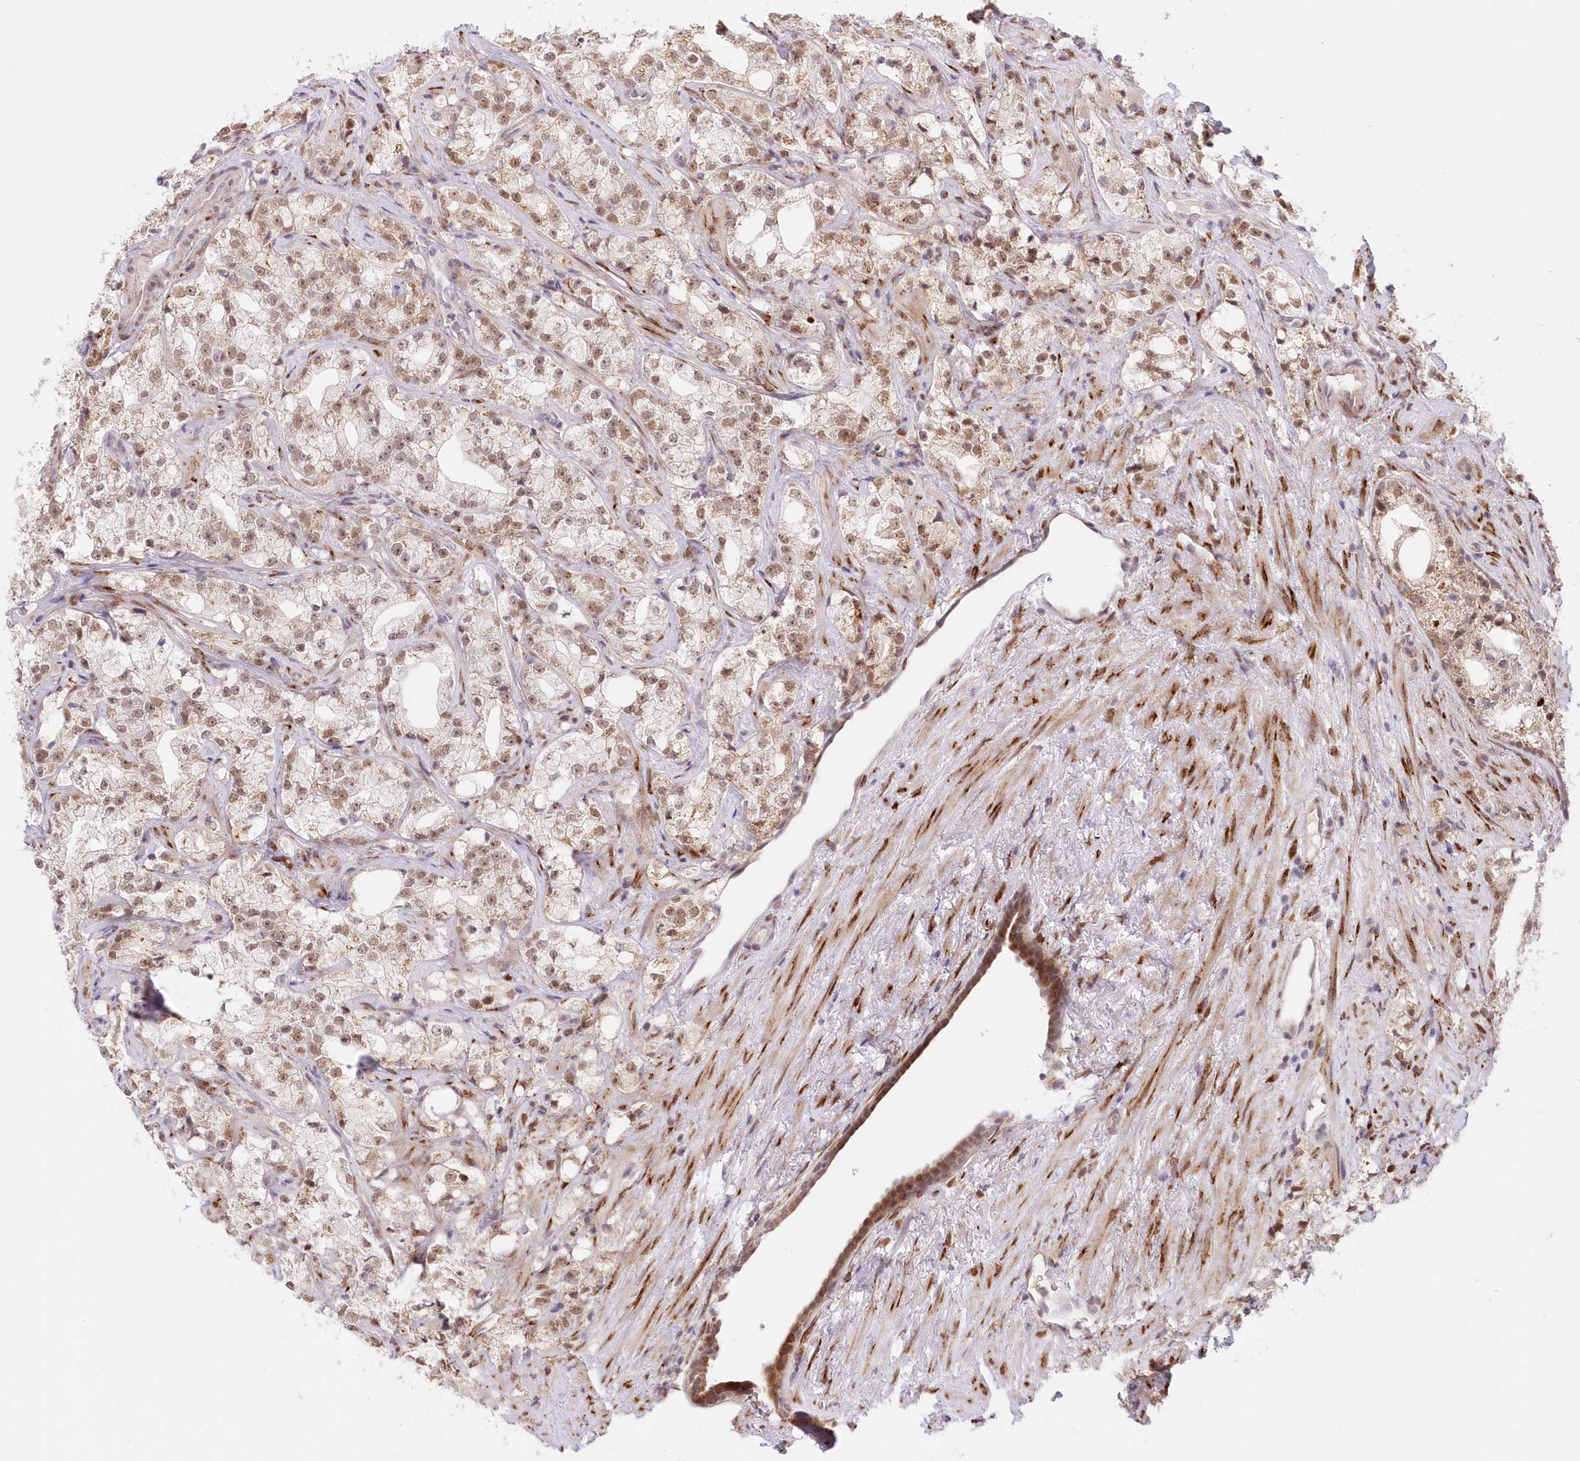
{"staining": {"intensity": "moderate", "quantity": ">75%", "location": "nuclear"}, "tissue": "prostate cancer", "cell_type": "Tumor cells", "image_type": "cancer", "snomed": [{"axis": "morphology", "description": "Adenocarcinoma, High grade"}, {"axis": "topography", "description": "Prostate"}], "caption": "Human adenocarcinoma (high-grade) (prostate) stained for a protein (brown) demonstrates moderate nuclear positive positivity in about >75% of tumor cells.", "gene": "LDB1", "patient": {"sex": "male", "age": 64}}